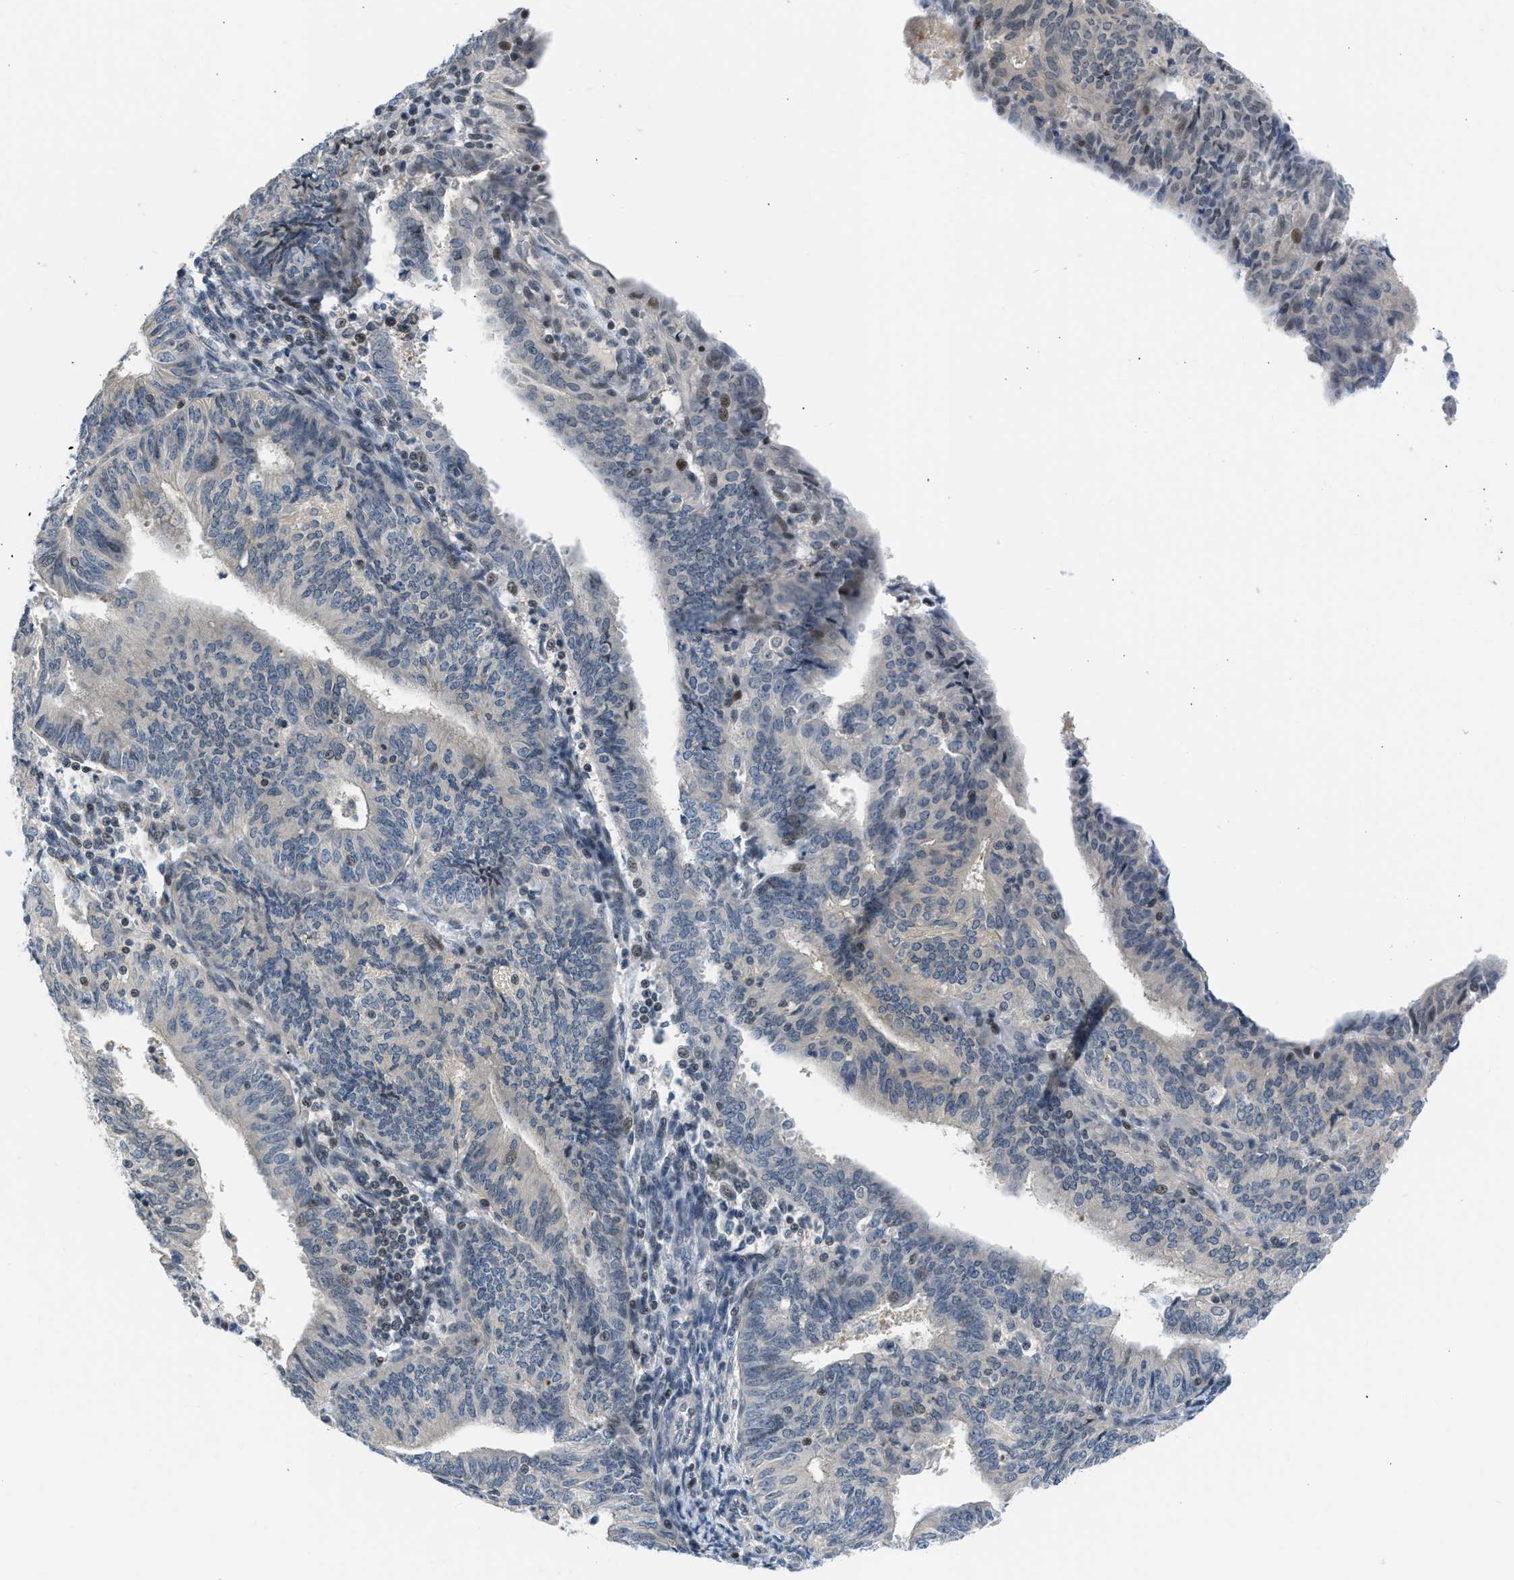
{"staining": {"intensity": "negative", "quantity": "none", "location": "none"}, "tissue": "endometrial cancer", "cell_type": "Tumor cells", "image_type": "cancer", "snomed": [{"axis": "morphology", "description": "Adenocarcinoma, NOS"}, {"axis": "topography", "description": "Endometrium"}], "caption": "This is an immunohistochemistry micrograph of human endometrial adenocarcinoma. There is no staining in tumor cells.", "gene": "OLIG3", "patient": {"sex": "female", "age": 58}}